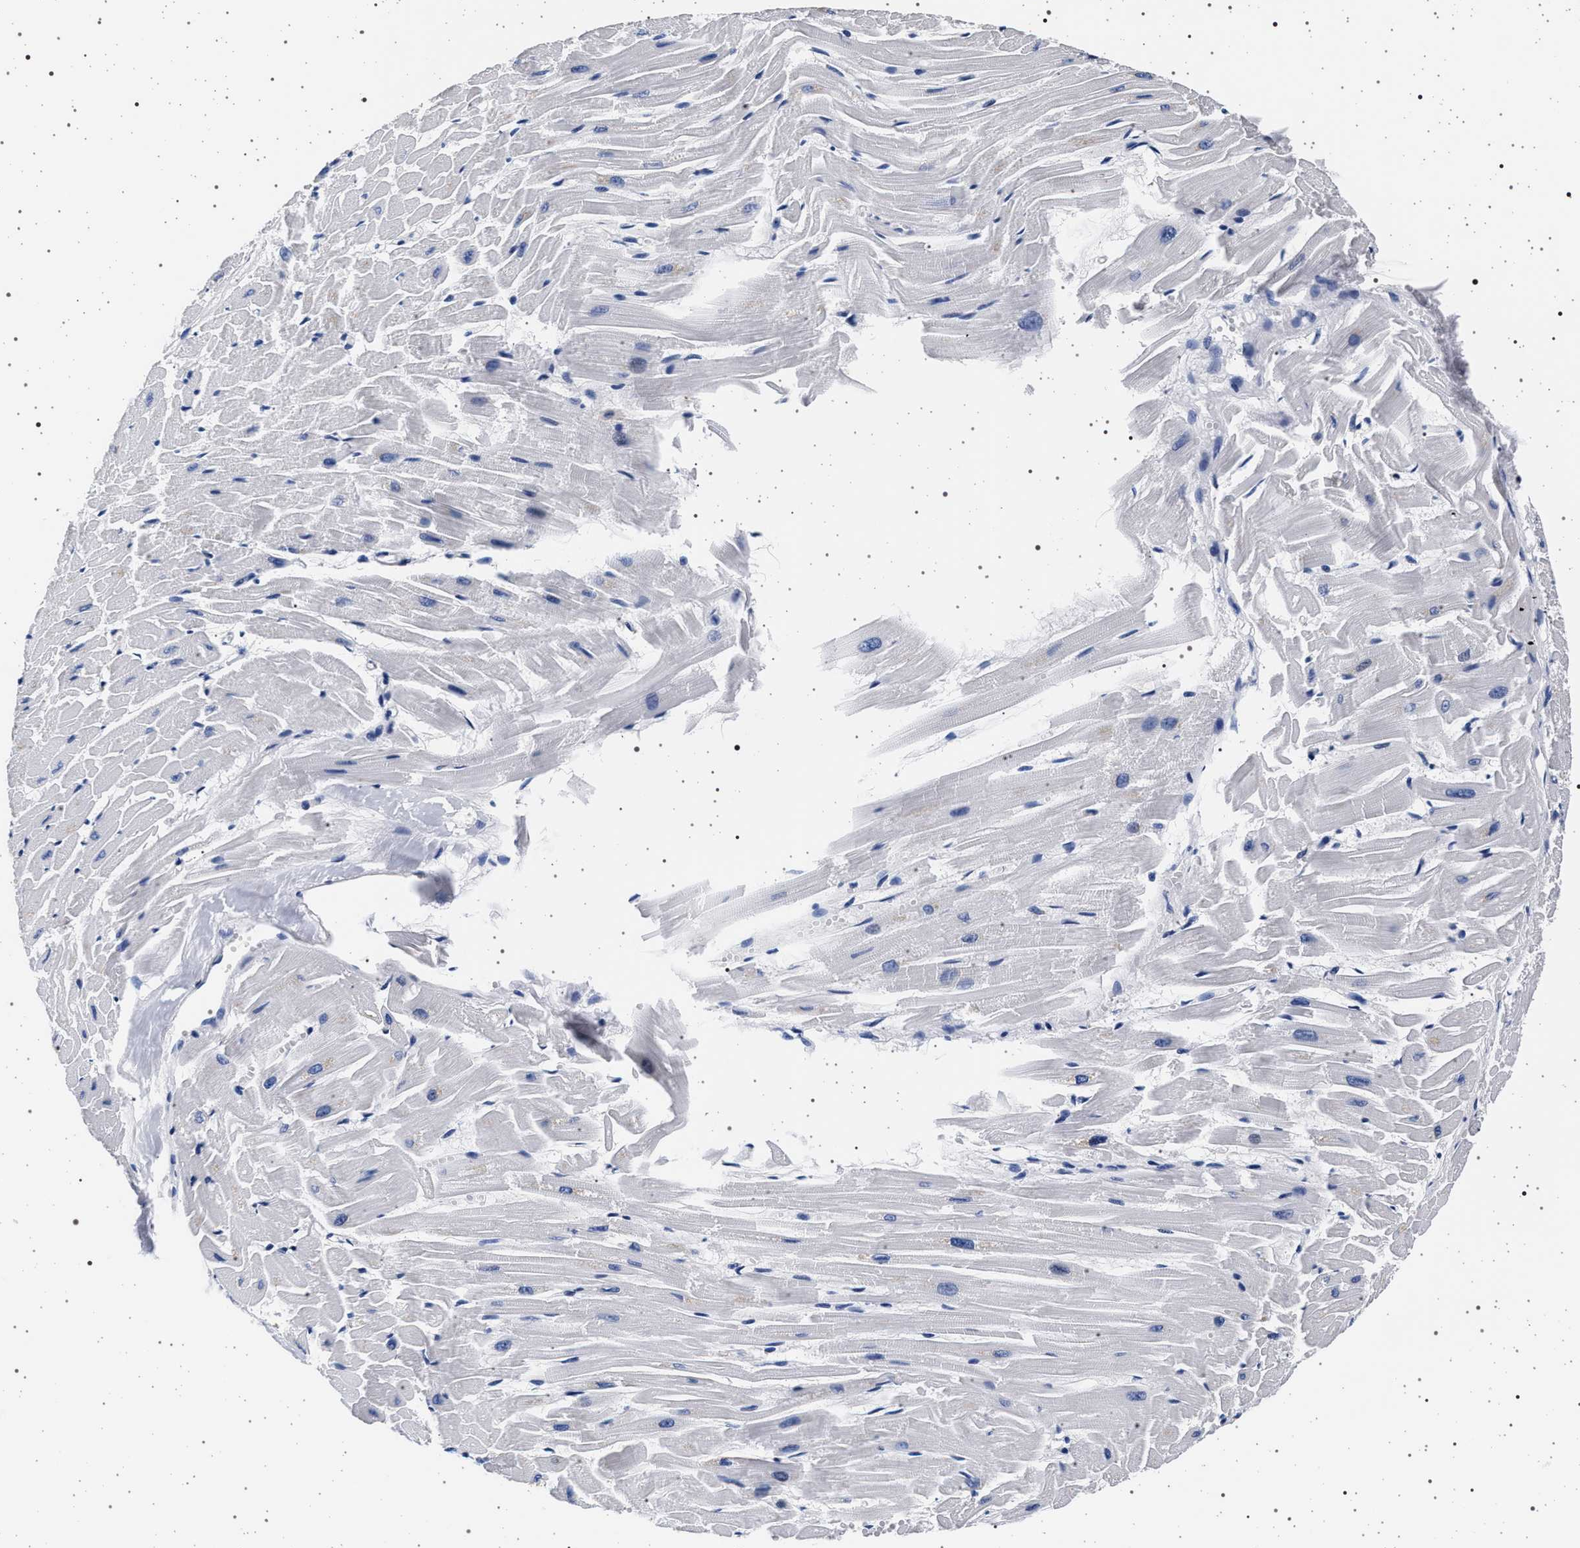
{"staining": {"intensity": "negative", "quantity": "none", "location": "none"}, "tissue": "heart muscle", "cell_type": "Cardiomyocytes", "image_type": "normal", "snomed": [{"axis": "morphology", "description": "Normal tissue, NOS"}, {"axis": "topography", "description": "Heart"}], "caption": "Immunohistochemical staining of unremarkable human heart muscle exhibits no significant staining in cardiomyocytes.", "gene": "SLC9A1", "patient": {"sex": "female", "age": 19}}